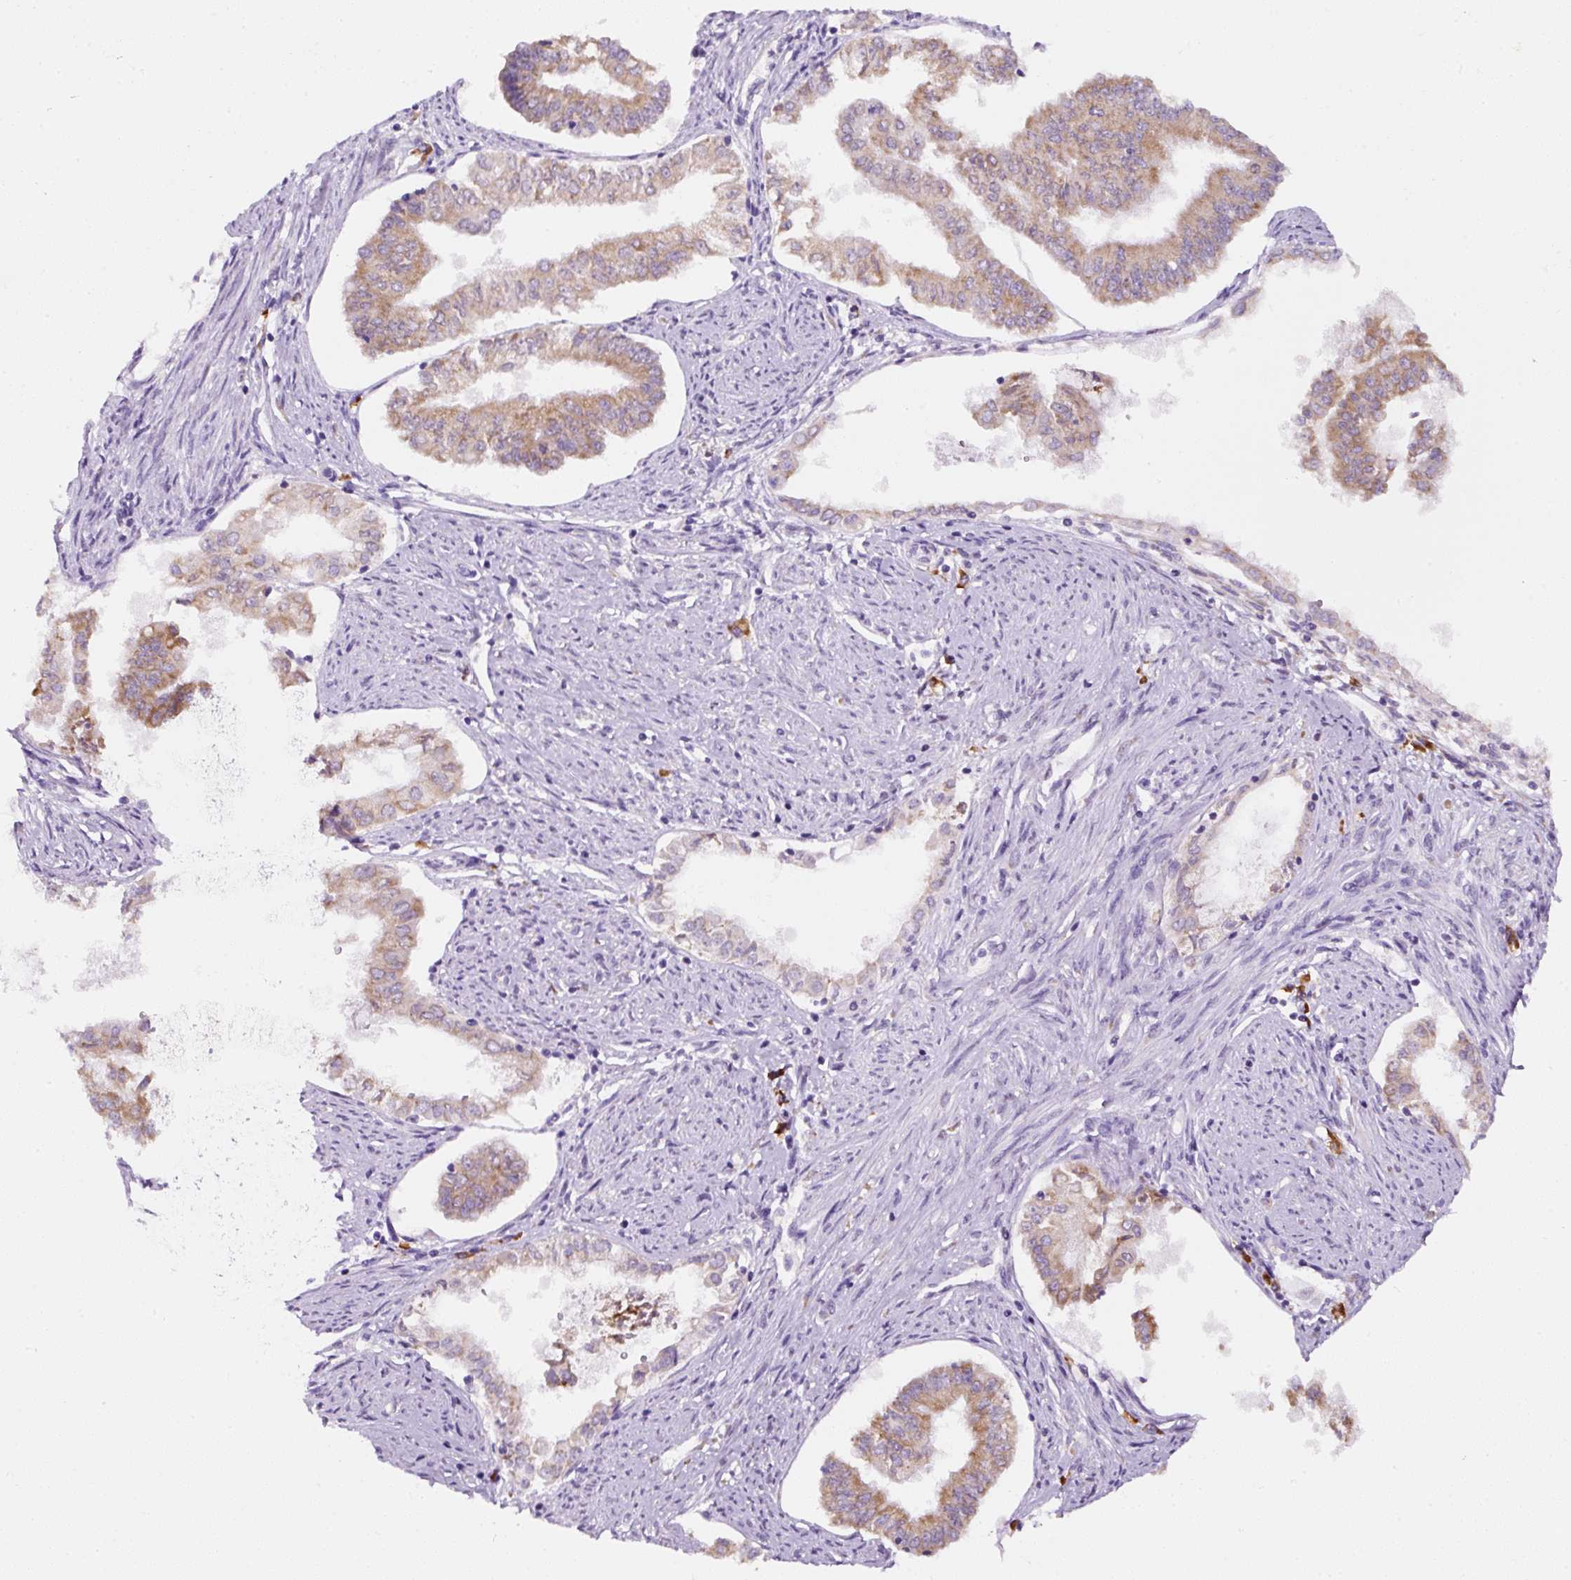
{"staining": {"intensity": "moderate", "quantity": "25%-75%", "location": "cytoplasmic/membranous"}, "tissue": "endometrial cancer", "cell_type": "Tumor cells", "image_type": "cancer", "snomed": [{"axis": "morphology", "description": "Adenocarcinoma, NOS"}, {"axis": "topography", "description": "Endometrium"}], "caption": "Immunohistochemistry (IHC) image of human endometrial adenocarcinoma stained for a protein (brown), which exhibits medium levels of moderate cytoplasmic/membranous staining in approximately 25%-75% of tumor cells.", "gene": "DDOST", "patient": {"sex": "female", "age": 76}}